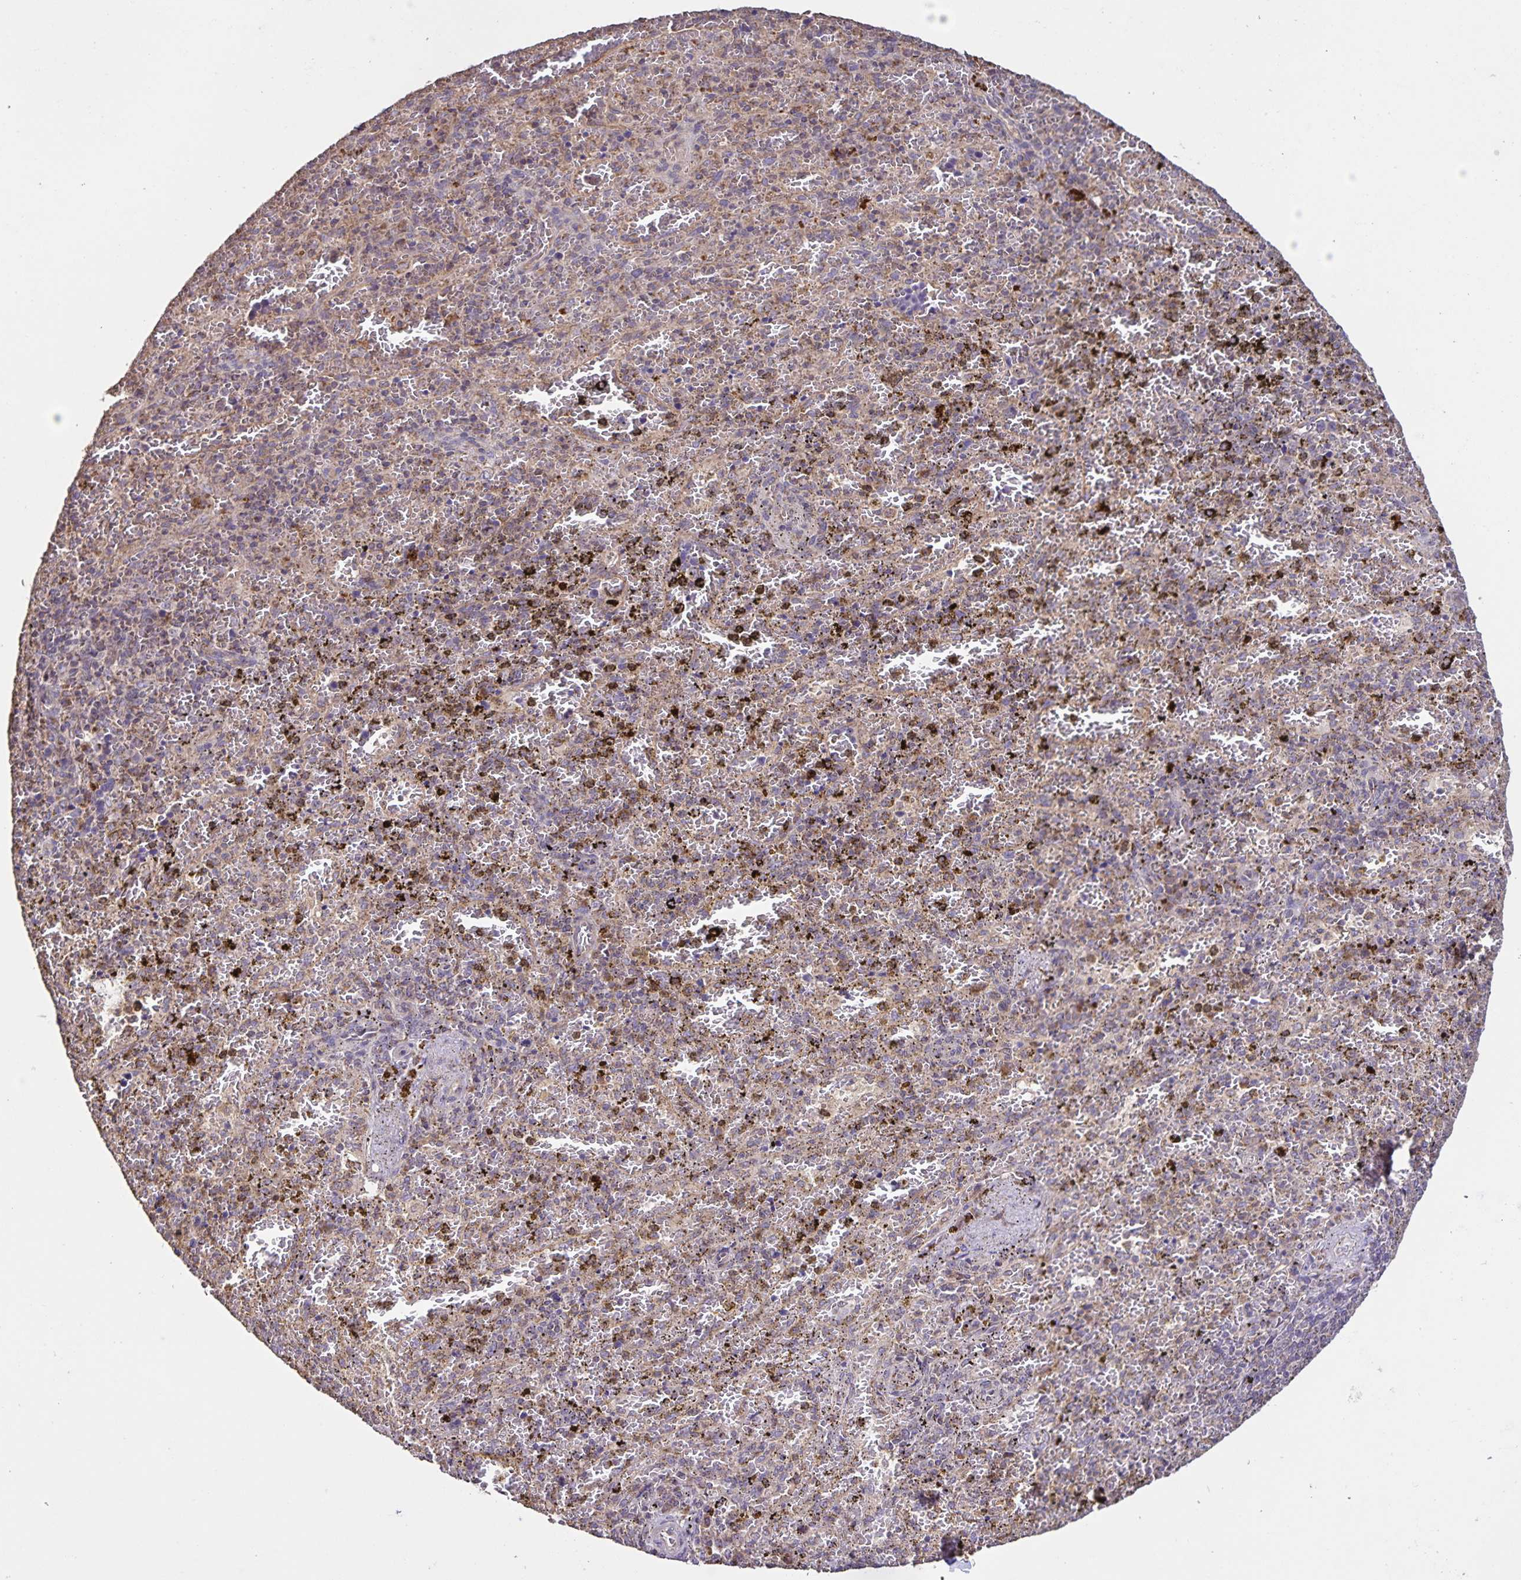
{"staining": {"intensity": "weak", "quantity": "<25%", "location": "cytoplasmic/membranous"}, "tissue": "spleen", "cell_type": "Cells in red pulp", "image_type": "normal", "snomed": [{"axis": "morphology", "description": "Normal tissue, NOS"}, {"axis": "topography", "description": "Spleen"}], "caption": "Immunohistochemistry (IHC) photomicrograph of benign spleen: human spleen stained with DAB (3,3'-diaminobenzidine) shows no significant protein positivity in cells in red pulp.", "gene": "MAN1A1", "patient": {"sex": "female", "age": 50}}